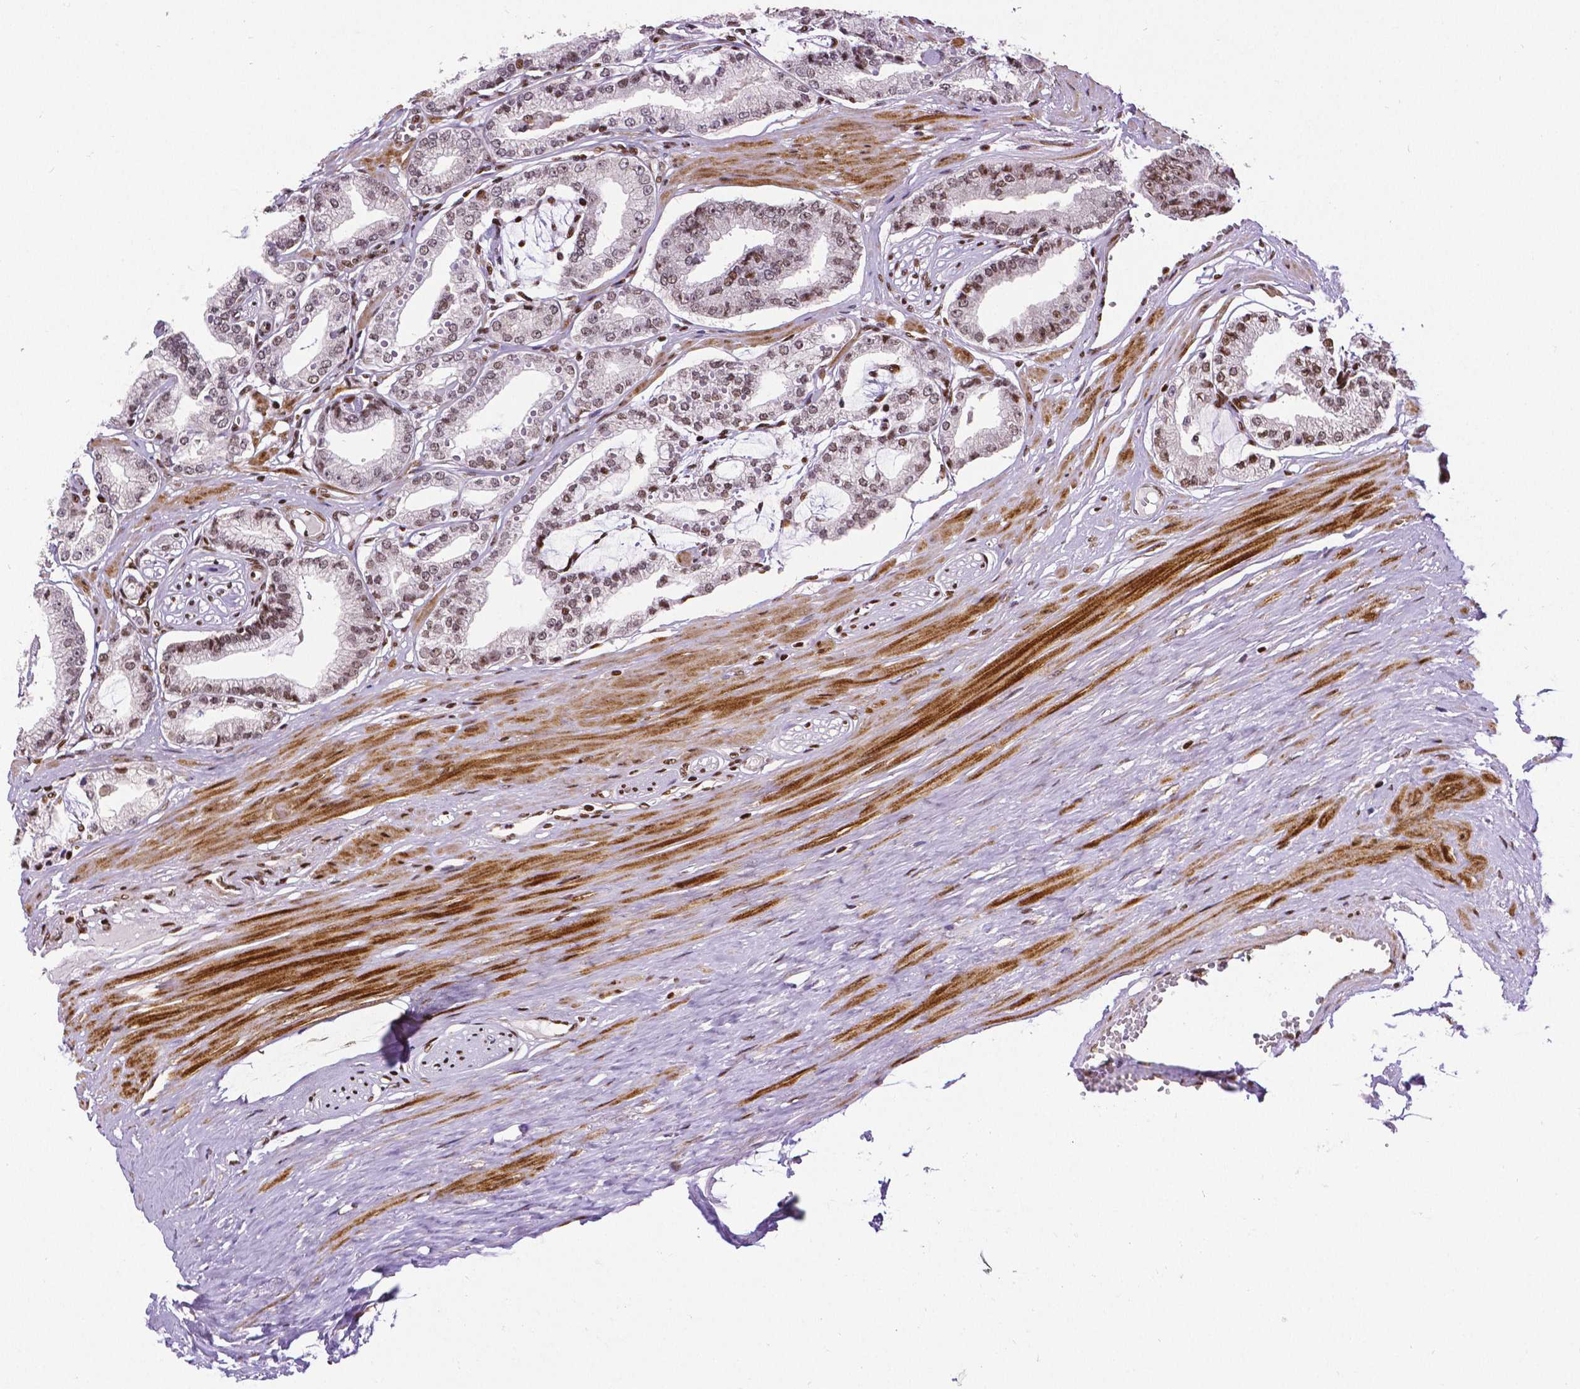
{"staining": {"intensity": "weak", "quantity": ">75%", "location": "nuclear"}, "tissue": "prostate cancer", "cell_type": "Tumor cells", "image_type": "cancer", "snomed": [{"axis": "morphology", "description": "Adenocarcinoma, High grade"}, {"axis": "topography", "description": "Prostate"}], "caption": "A high-resolution micrograph shows immunohistochemistry staining of high-grade adenocarcinoma (prostate), which reveals weak nuclear staining in about >75% of tumor cells.", "gene": "CTCF", "patient": {"sex": "male", "age": 71}}